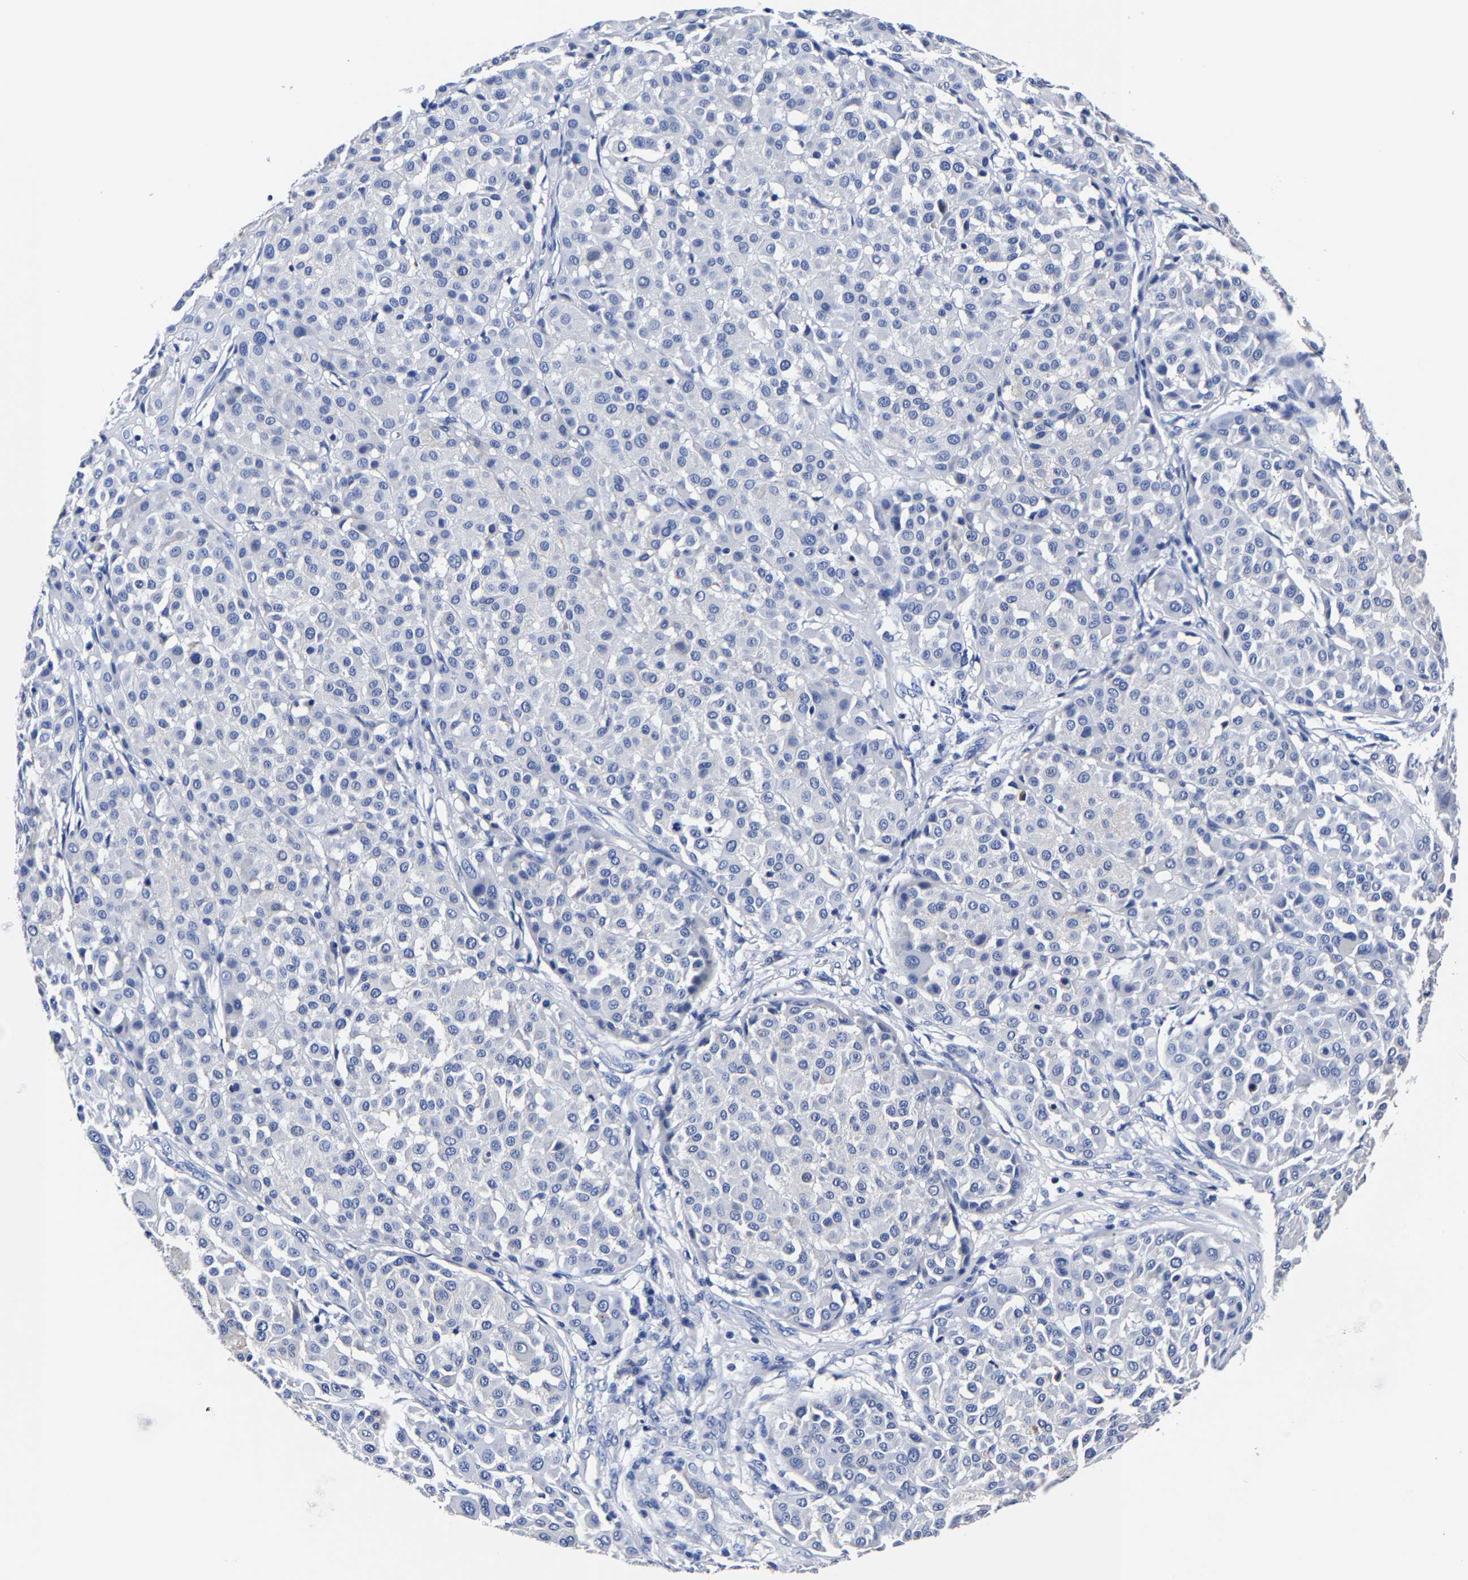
{"staining": {"intensity": "negative", "quantity": "none", "location": "none"}, "tissue": "melanoma", "cell_type": "Tumor cells", "image_type": "cancer", "snomed": [{"axis": "morphology", "description": "Malignant melanoma, Metastatic site"}, {"axis": "topography", "description": "Soft tissue"}], "caption": "A high-resolution photomicrograph shows immunohistochemistry (IHC) staining of melanoma, which demonstrates no significant positivity in tumor cells.", "gene": "CPA2", "patient": {"sex": "male", "age": 41}}